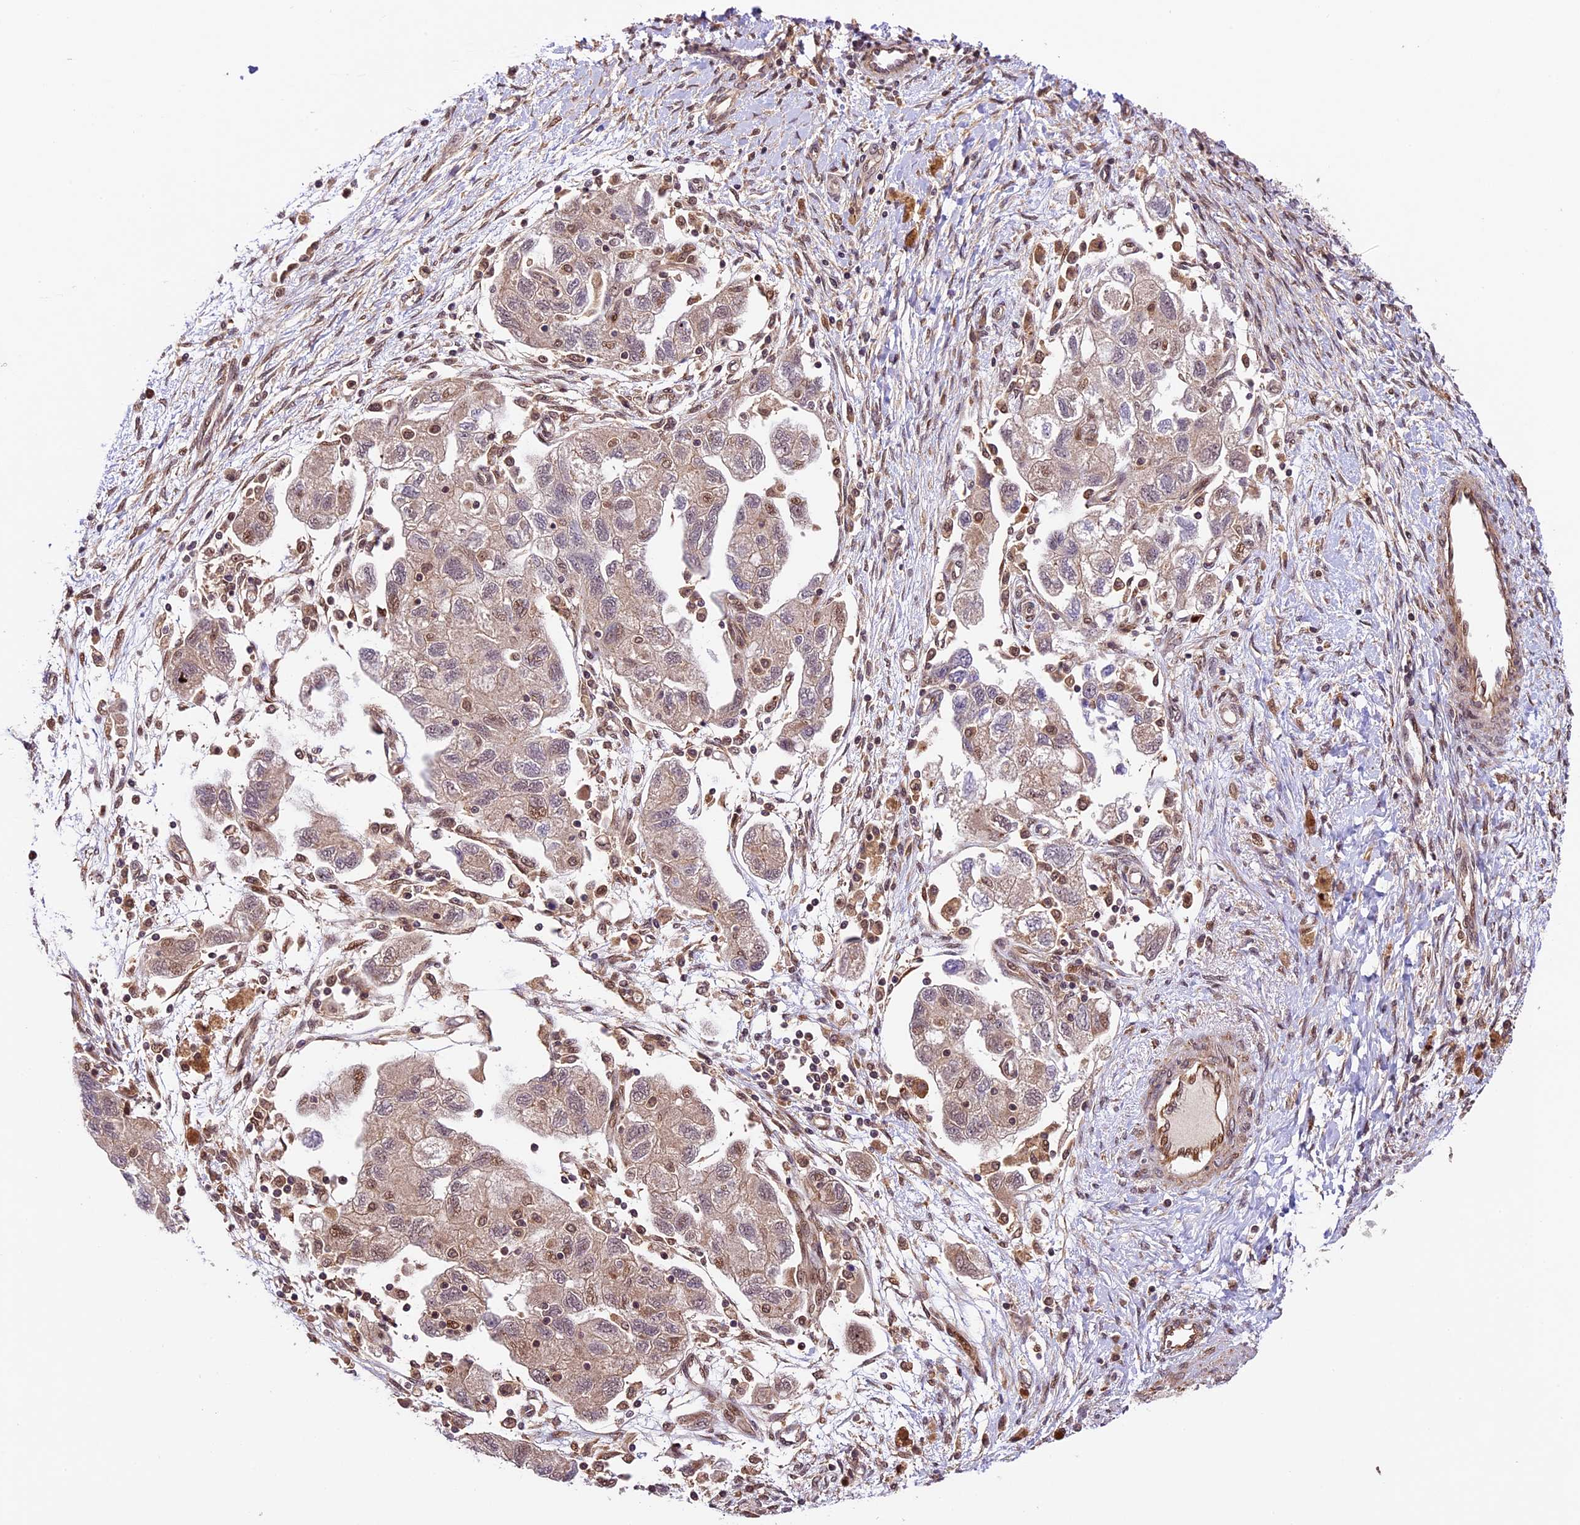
{"staining": {"intensity": "weak", "quantity": "<25%", "location": "cytoplasmic/membranous,nuclear"}, "tissue": "ovarian cancer", "cell_type": "Tumor cells", "image_type": "cancer", "snomed": [{"axis": "morphology", "description": "Carcinoma, NOS"}, {"axis": "morphology", "description": "Cystadenocarcinoma, serous, NOS"}, {"axis": "topography", "description": "Ovary"}], "caption": "A histopathology image of human carcinoma (ovarian) is negative for staining in tumor cells. (Immunohistochemistry (ihc), brightfield microscopy, high magnification).", "gene": "DHX38", "patient": {"sex": "female", "age": 69}}